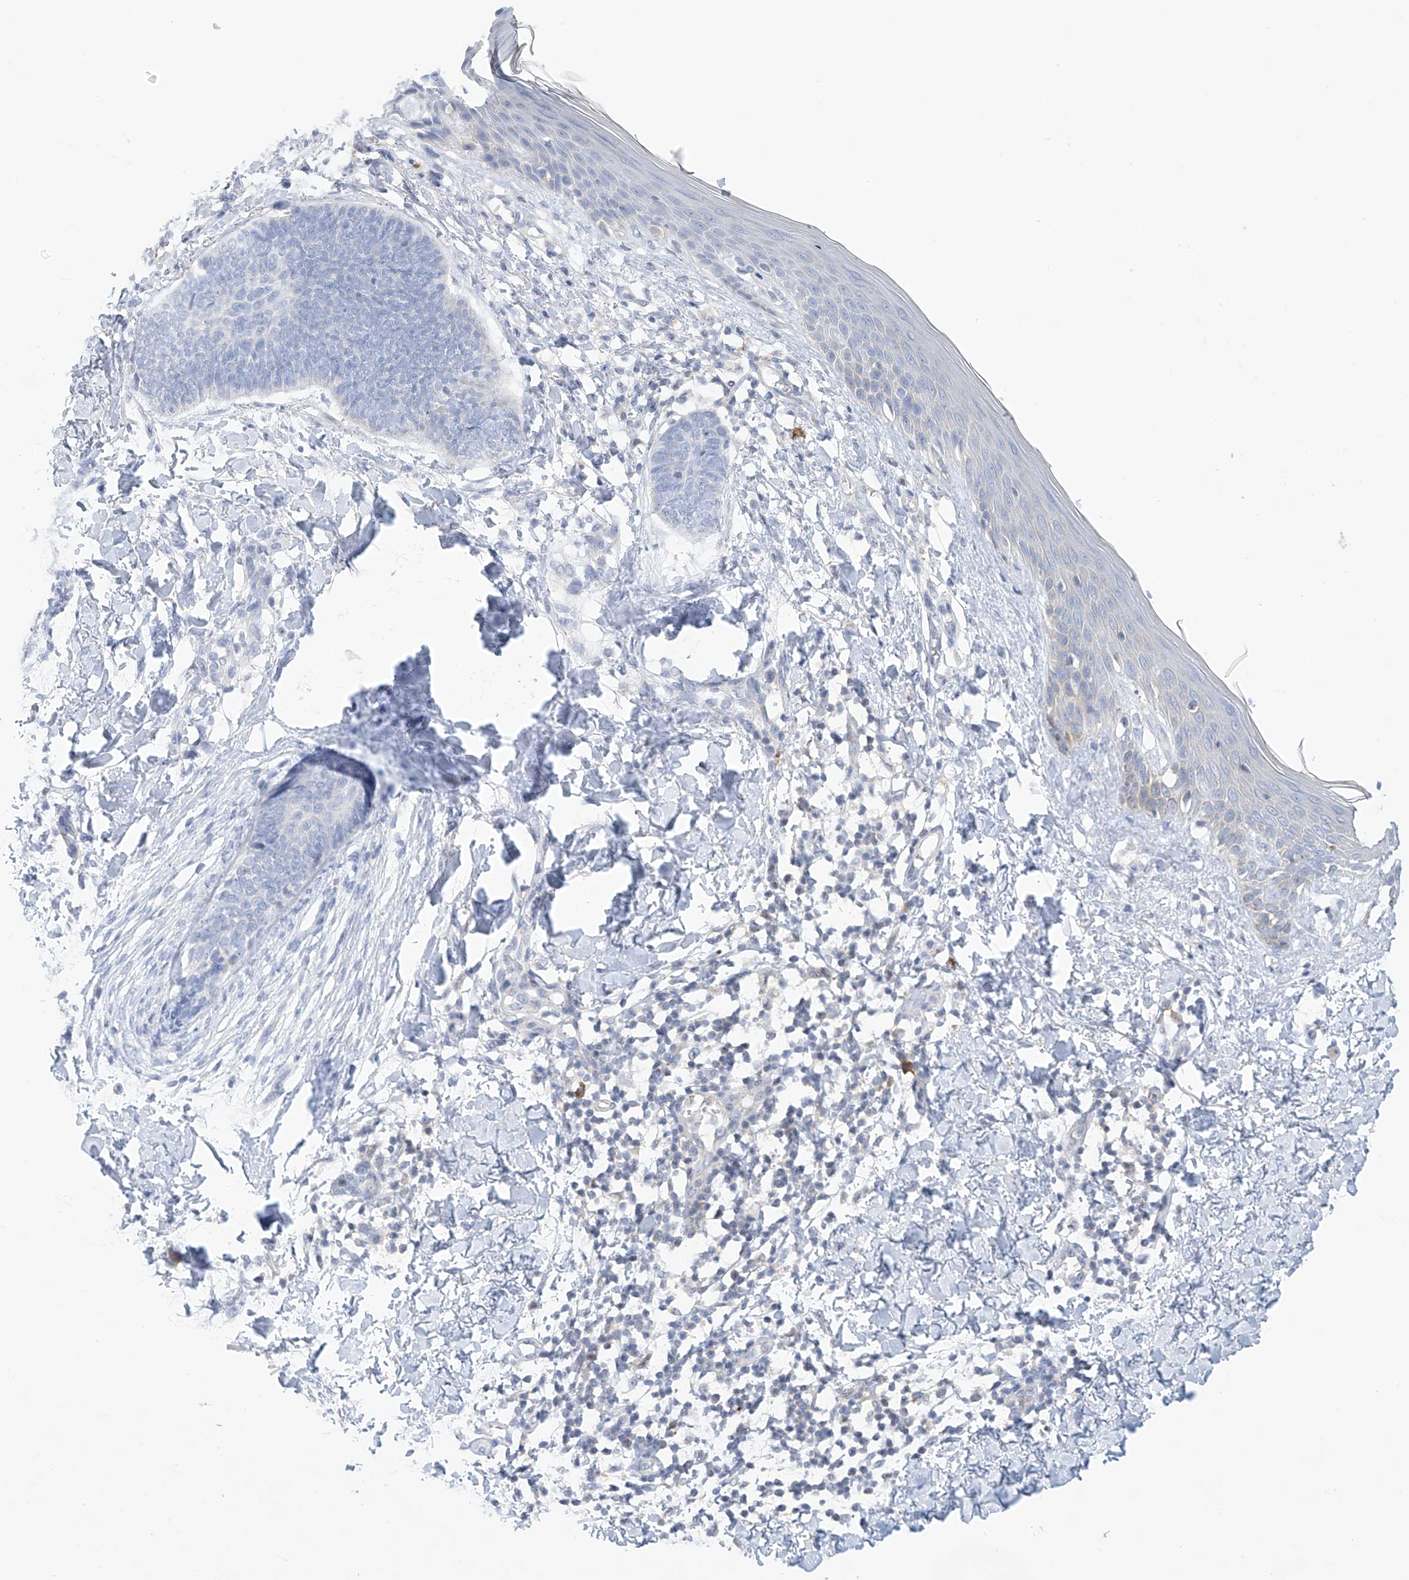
{"staining": {"intensity": "negative", "quantity": "none", "location": "none"}, "tissue": "skin cancer", "cell_type": "Tumor cells", "image_type": "cancer", "snomed": [{"axis": "morphology", "description": "Normal tissue, NOS"}, {"axis": "morphology", "description": "Basal cell carcinoma"}, {"axis": "topography", "description": "Skin"}], "caption": "Basal cell carcinoma (skin) was stained to show a protein in brown. There is no significant staining in tumor cells.", "gene": "SLCO4A1", "patient": {"sex": "male", "age": 50}}